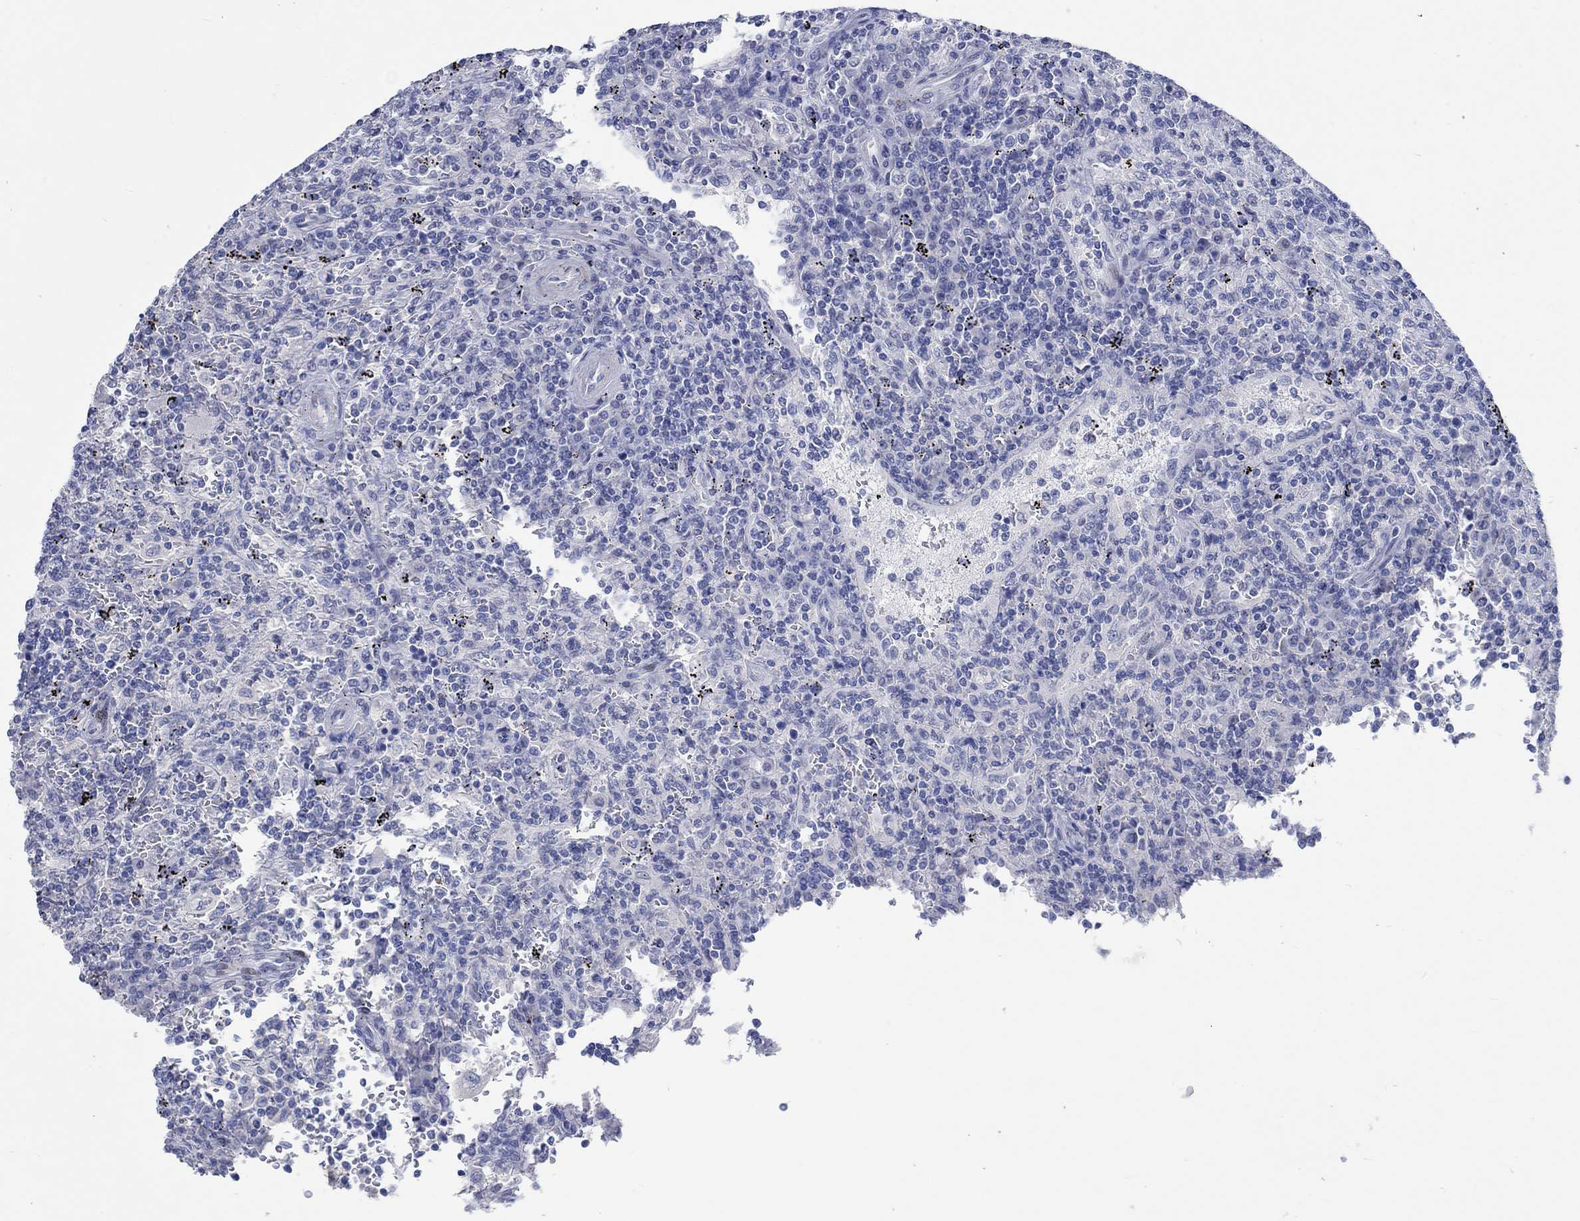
{"staining": {"intensity": "negative", "quantity": "none", "location": "none"}, "tissue": "lymphoma", "cell_type": "Tumor cells", "image_type": "cancer", "snomed": [{"axis": "morphology", "description": "Malignant lymphoma, non-Hodgkin's type, Low grade"}, {"axis": "topography", "description": "Spleen"}], "caption": "Tumor cells show no significant positivity in low-grade malignant lymphoma, non-Hodgkin's type.", "gene": "C4orf47", "patient": {"sex": "male", "age": 62}}